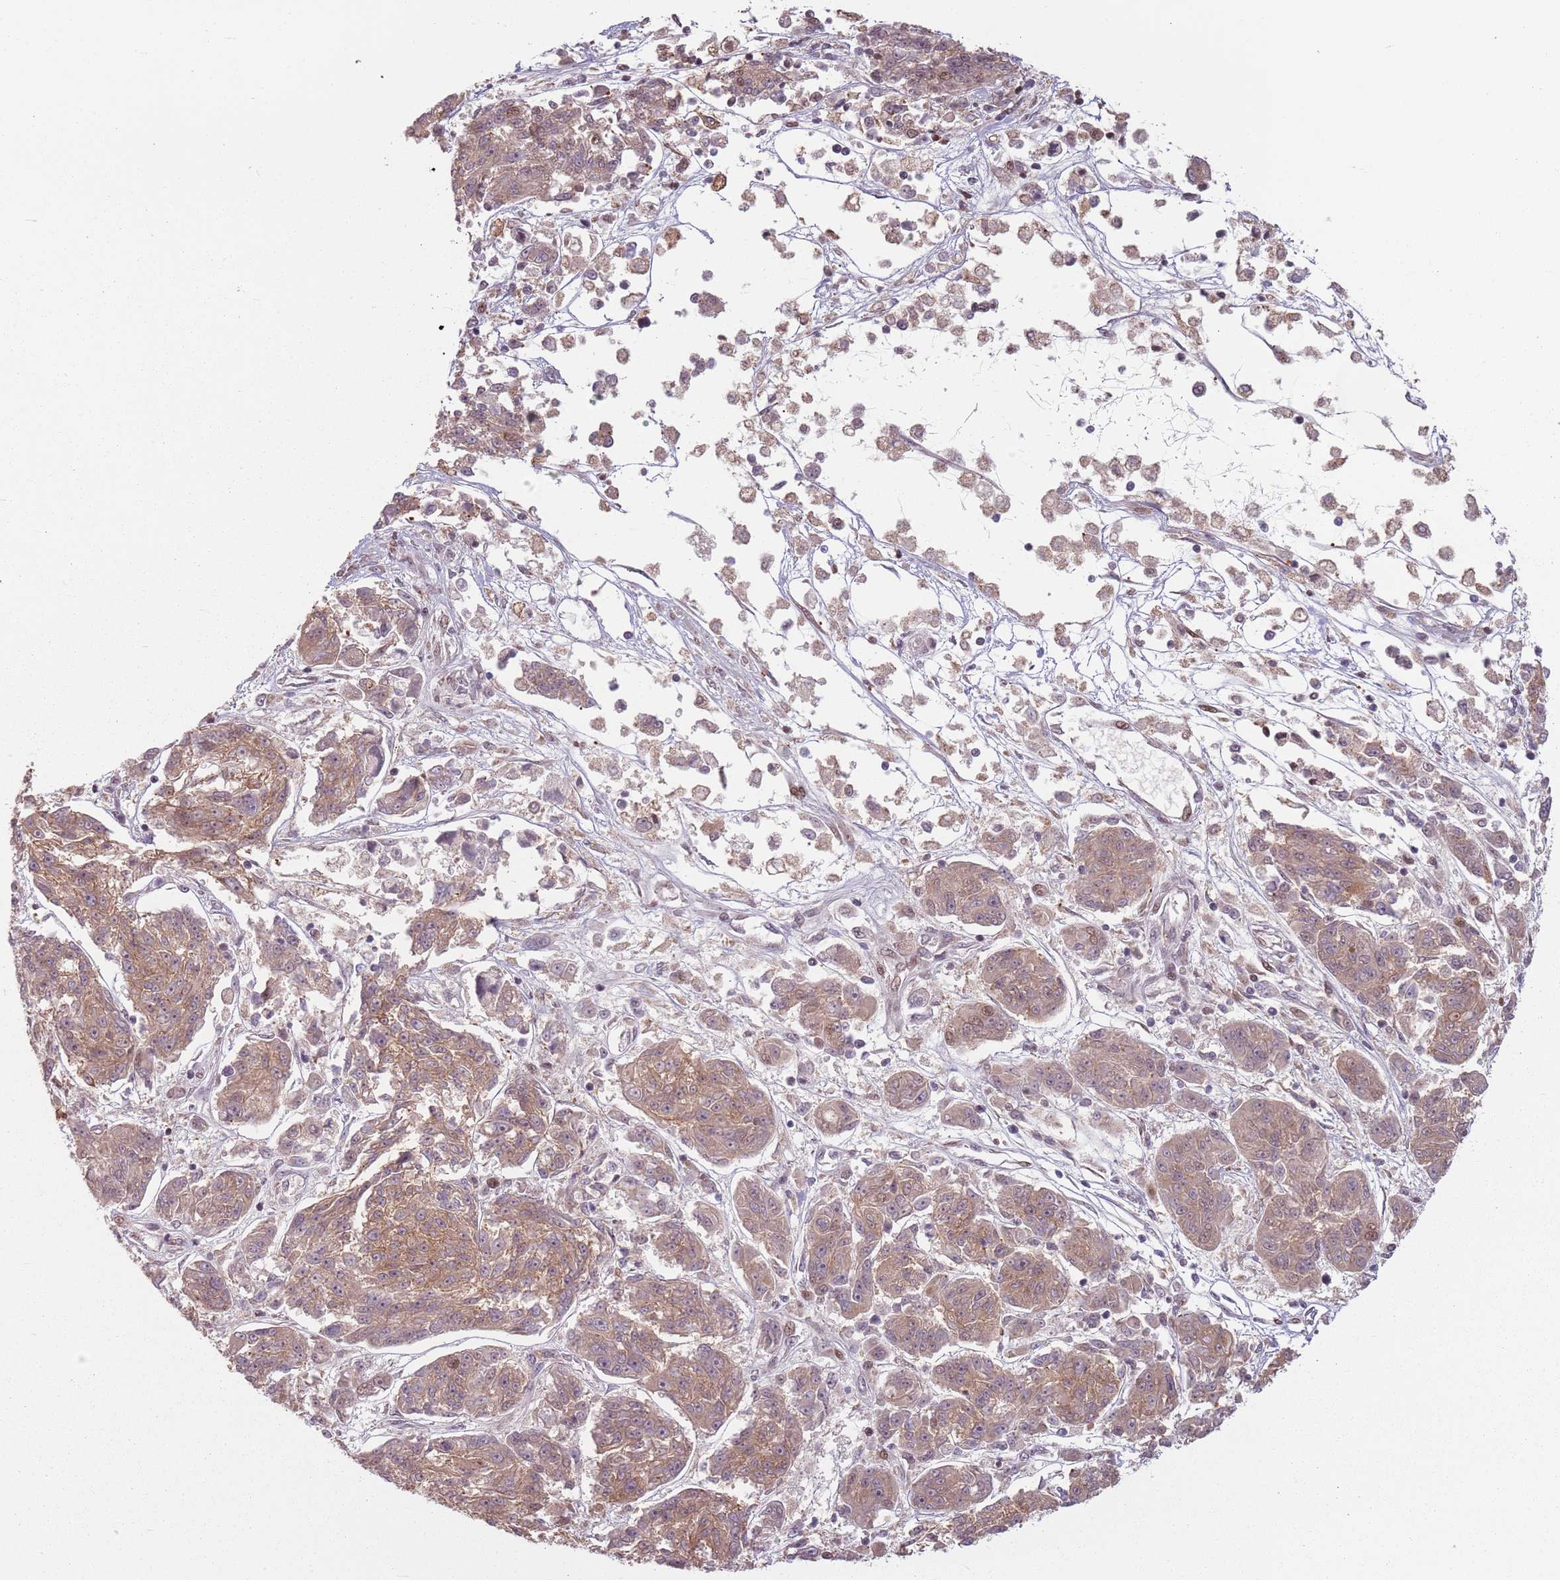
{"staining": {"intensity": "moderate", "quantity": ">75%", "location": "cytoplasmic/membranous"}, "tissue": "melanoma", "cell_type": "Tumor cells", "image_type": "cancer", "snomed": [{"axis": "morphology", "description": "Malignant melanoma, NOS"}, {"axis": "topography", "description": "Skin"}], "caption": "Immunohistochemistry (IHC) micrograph of human melanoma stained for a protein (brown), which shows medium levels of moderate cytoplasmic/membranous positivity in about >75% of tumor cells.", "gene": "ADGRG1", "patient": {"sex": "male", "age": 53}}